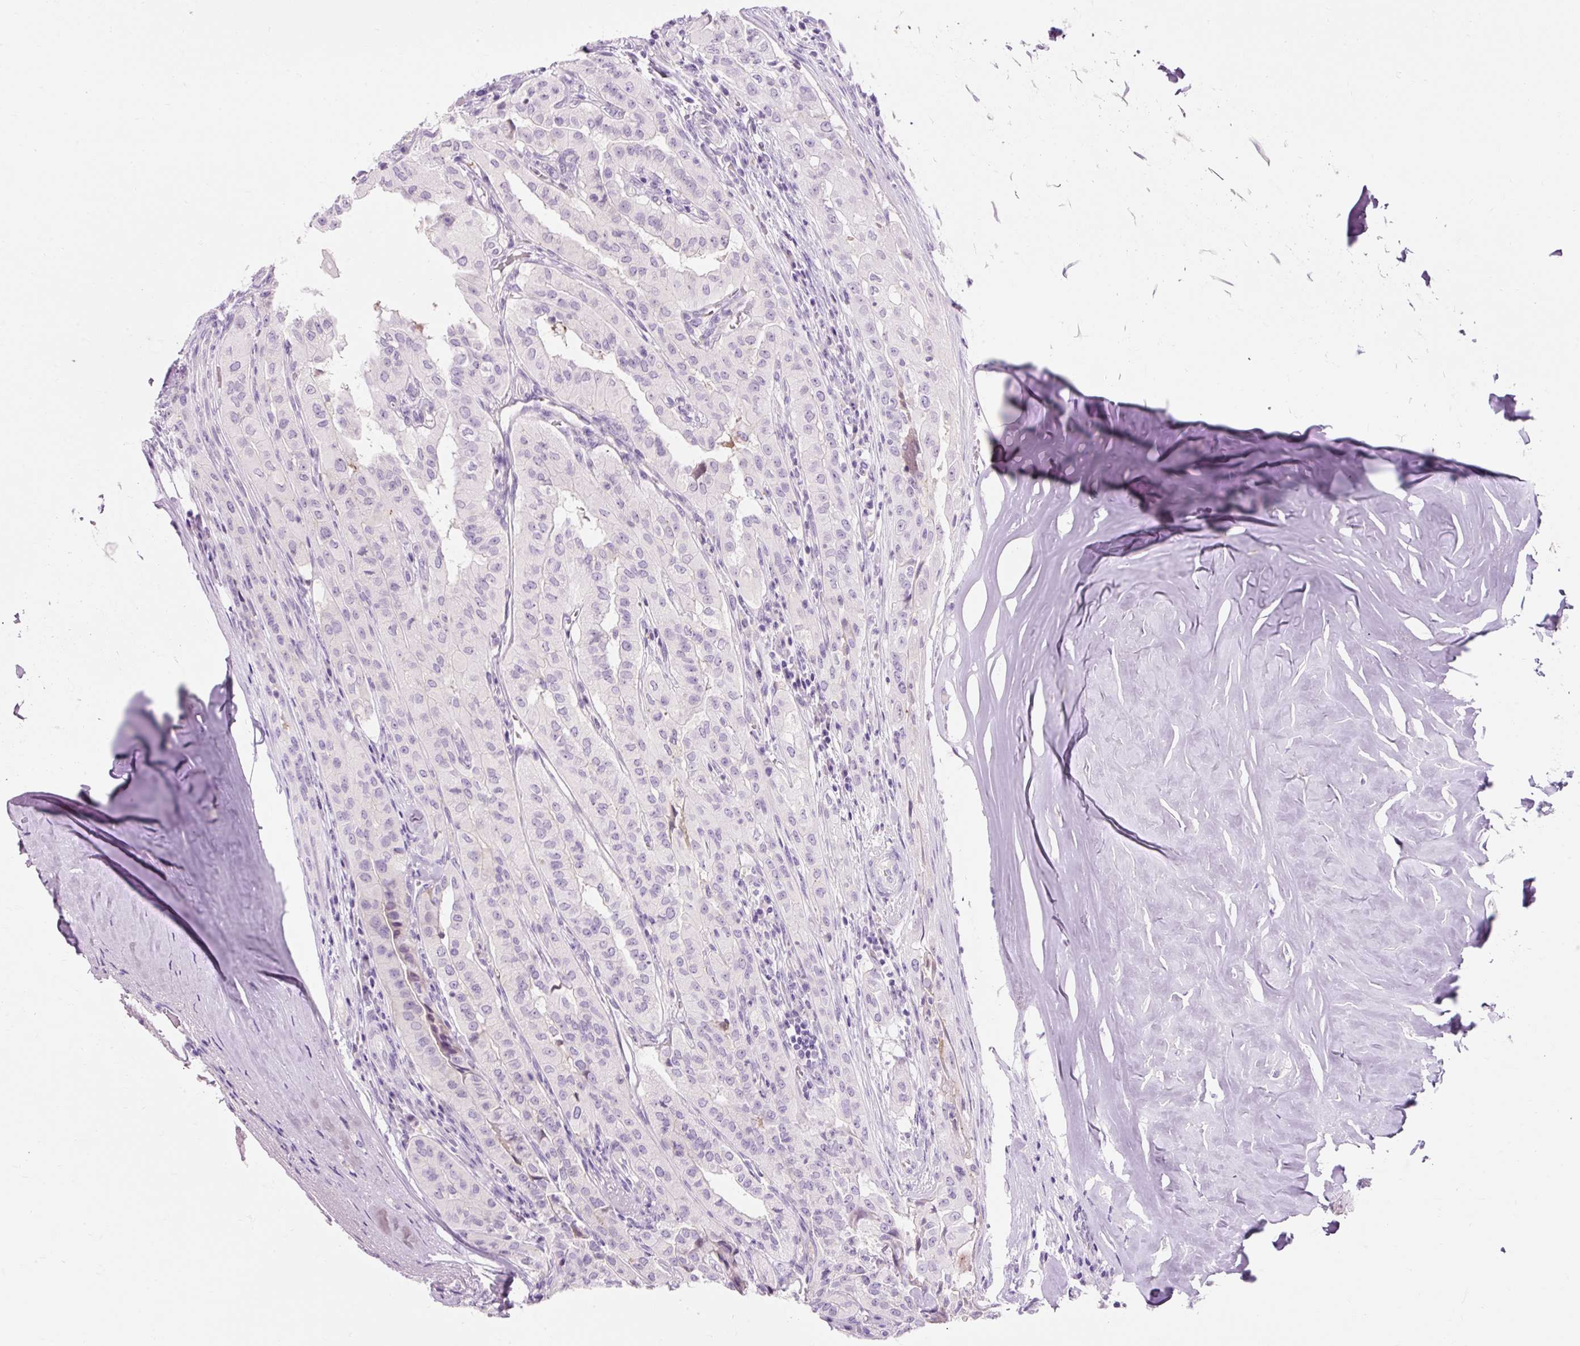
{"staining": {"intensity": "negative", "quantity": "none", "location": "none"}, "tissue": "thyroid cancer", "cell_type": "Tumor cells", "image_type": "cancer", "snomed": [{"axis": "morphology", "description": "Papillary adenocarcinoma, NOS"}, {"axis": "topography", "description": "Thyroid gland"}], "caption": "IHC micrograph of neoplastic tissue: papillary adenocarcinoma (thyroid) stained with DAB reveals no significant protein staining in tumor cells.", "gene": "CLDN25", "patient": {"sex": "female", "age": 59}}